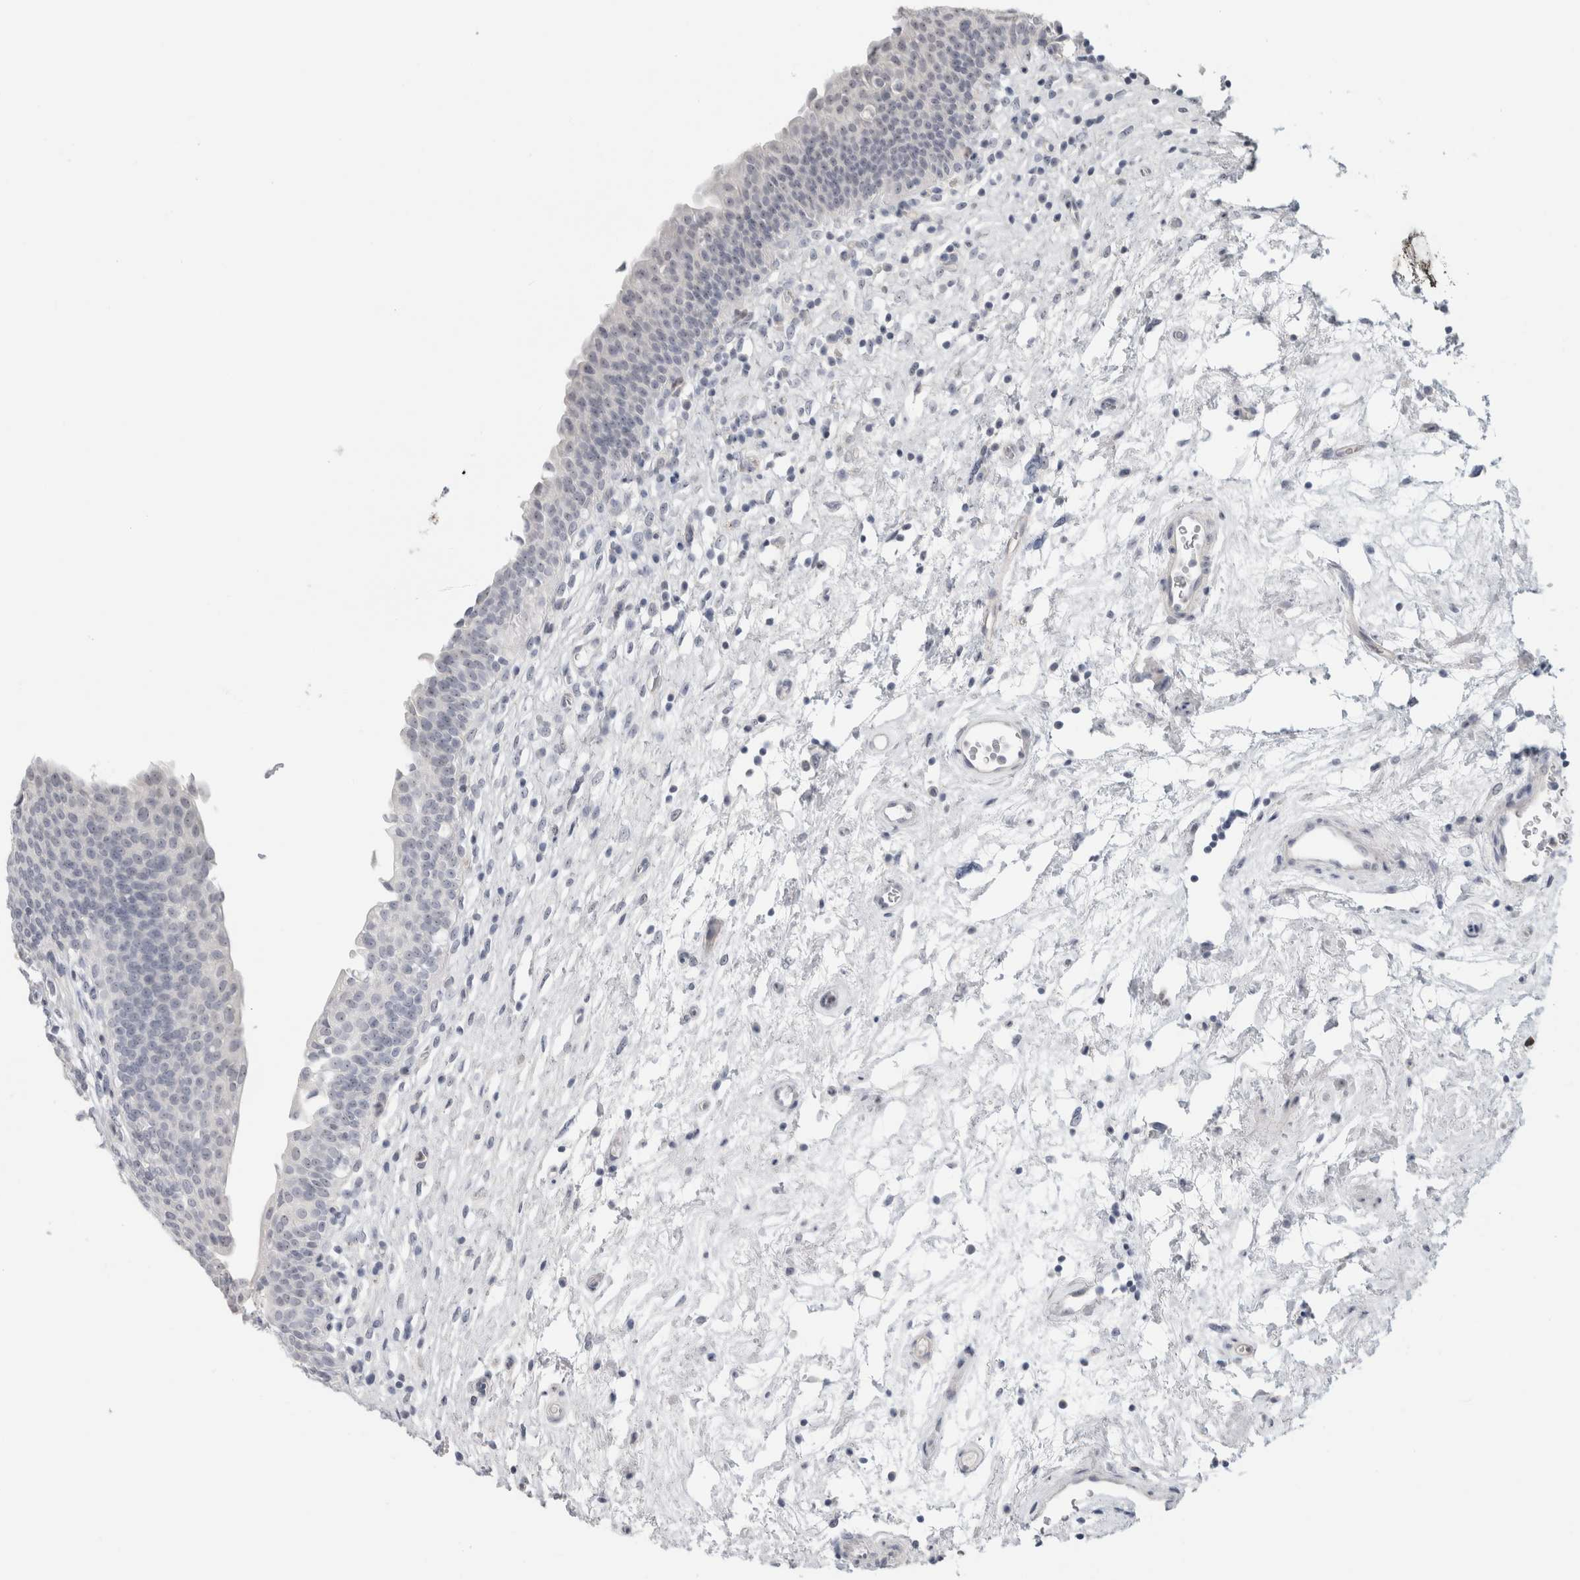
{"staining": {"intensity": "negative", "quantity": "none", "location": "none"}, "tissue": "urinary bladder", "cell_type": "Urothelial cells", "image_type": "normal", "snomed": [{"axis": "morphology", "description": "Normal tissue, NOS"}, {"axis": "topography", "description": "Urinary bladder"}], "caption": "High power microscopy micrograph of an immunohistochemistry (IHC) image of benign urinary bladder, revealing no significant expression in urothelial cells.", "gene": "FMR1NB", "patient": {"sex": "male", "age": 83}}